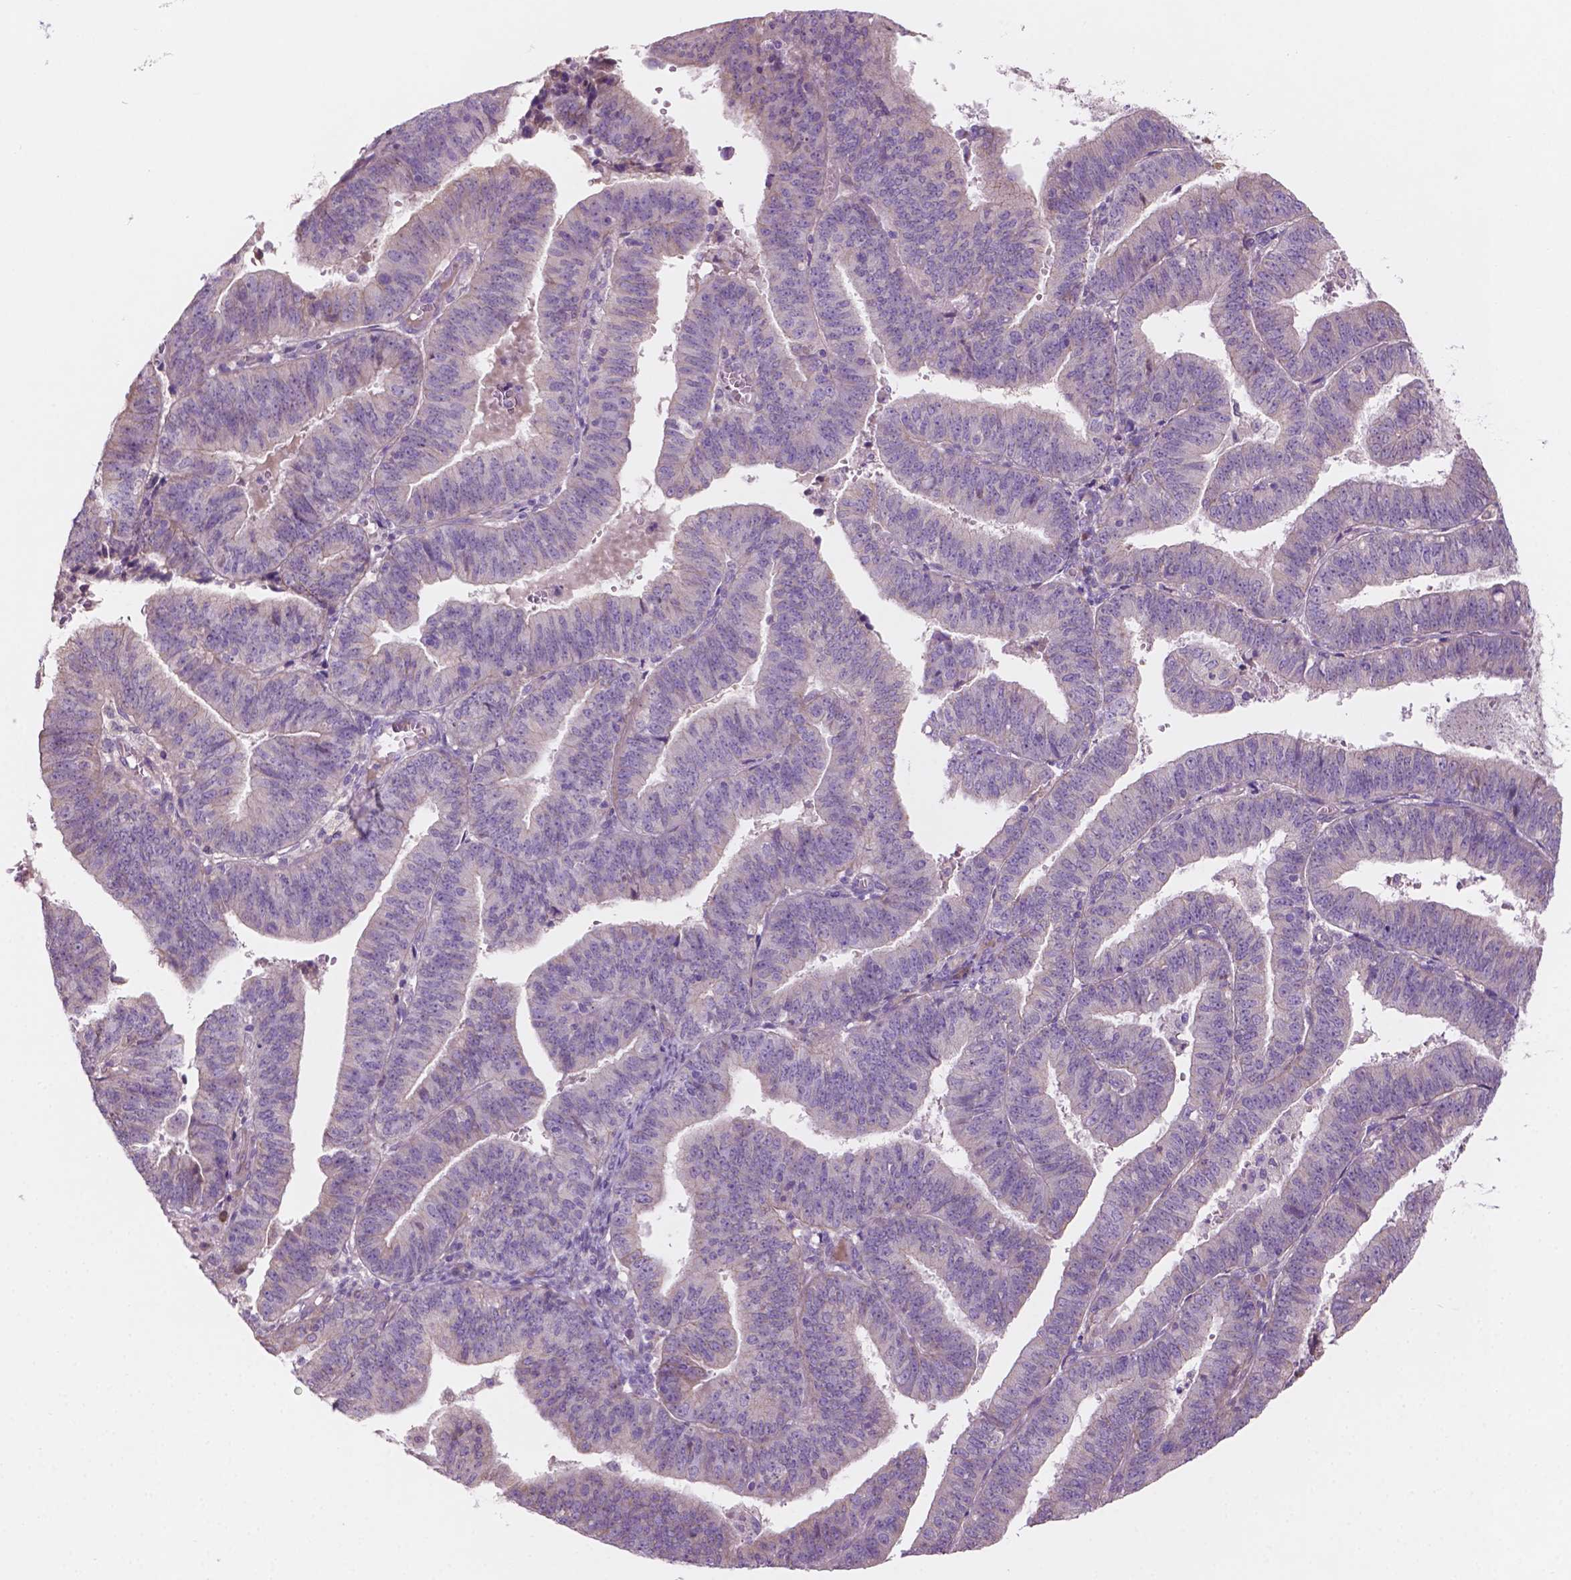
{"staining": {"intensity": "negative", "quantity": "none", "location": "none"}, "tissue": "endometrial cancer", "cell_type": "Tumor cells", "image_type": "cancer", "snomed": [{"axis": "morphology", "description": "Adenocarcinoma, NOS"}, {"axis": "topography", "description": "Endometrium"}], "caption": "IHC photomicrograph of neoplastic tissue: endometrial adenocarcinoma stained with DAB exhibits no significant protein staining in tumor cells.", "gene": "LRP1B", "patient": {"sex": "female", "age": 82}}